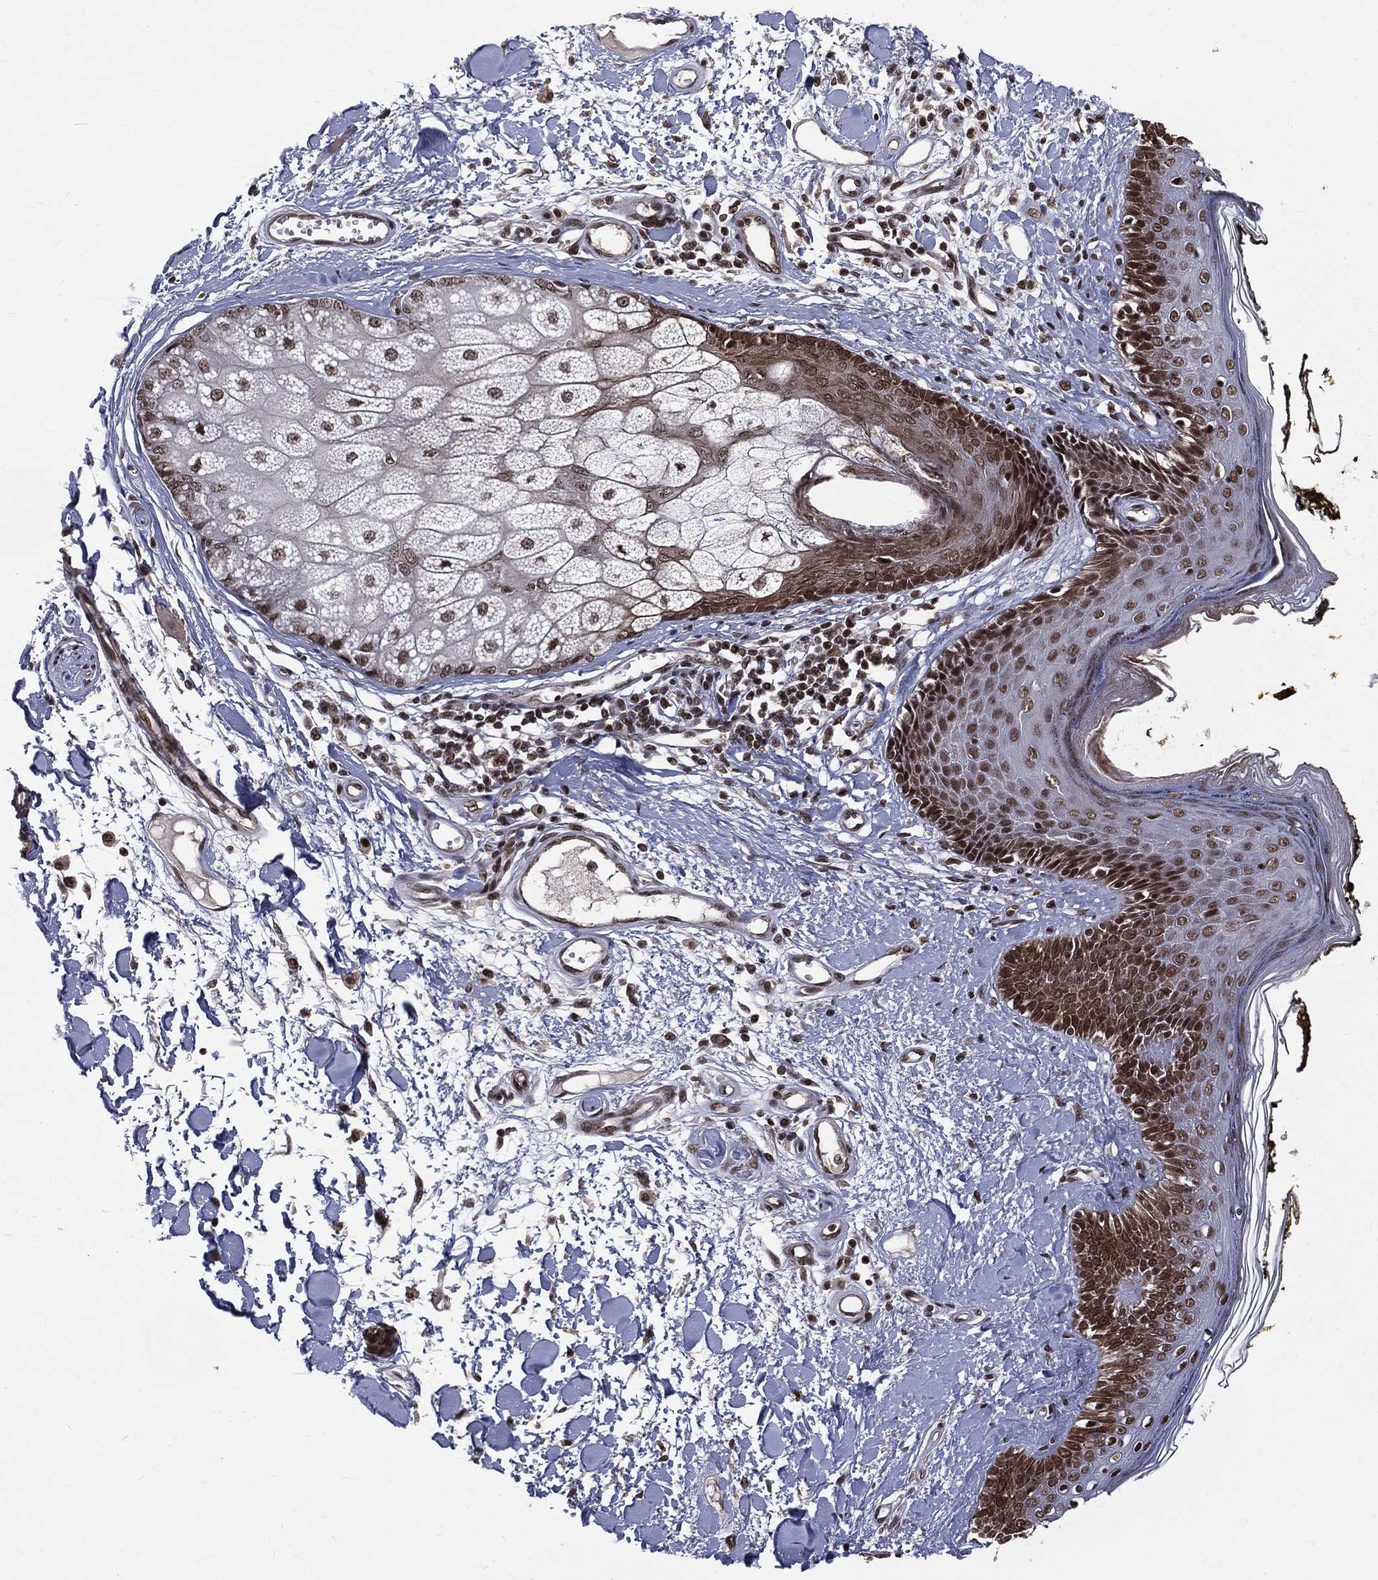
{"staining": {"intensity": "strong", "quantity": ">75%", "location": "nuclear"}, "tissue": "skin", "cell_type": "Fibroblasts", "image_type": "normal", "snomed": [{"axis": "morphology", "description": "Normal tissue, NOS"}, {"axis": "topography", "description": "Skin"}], "caption": "High-magnification brightfield microscopy of normal skin stained with DAB (3,3'-diaminobenzidine) (brown) and counterstained with hematoxylin (blue). fibroblasts exhibit strong nuclear positivity is appreciated in approximately>75% of cells.", "gene": "SMC3", "patient": {"sex": "male", "age": 76}}